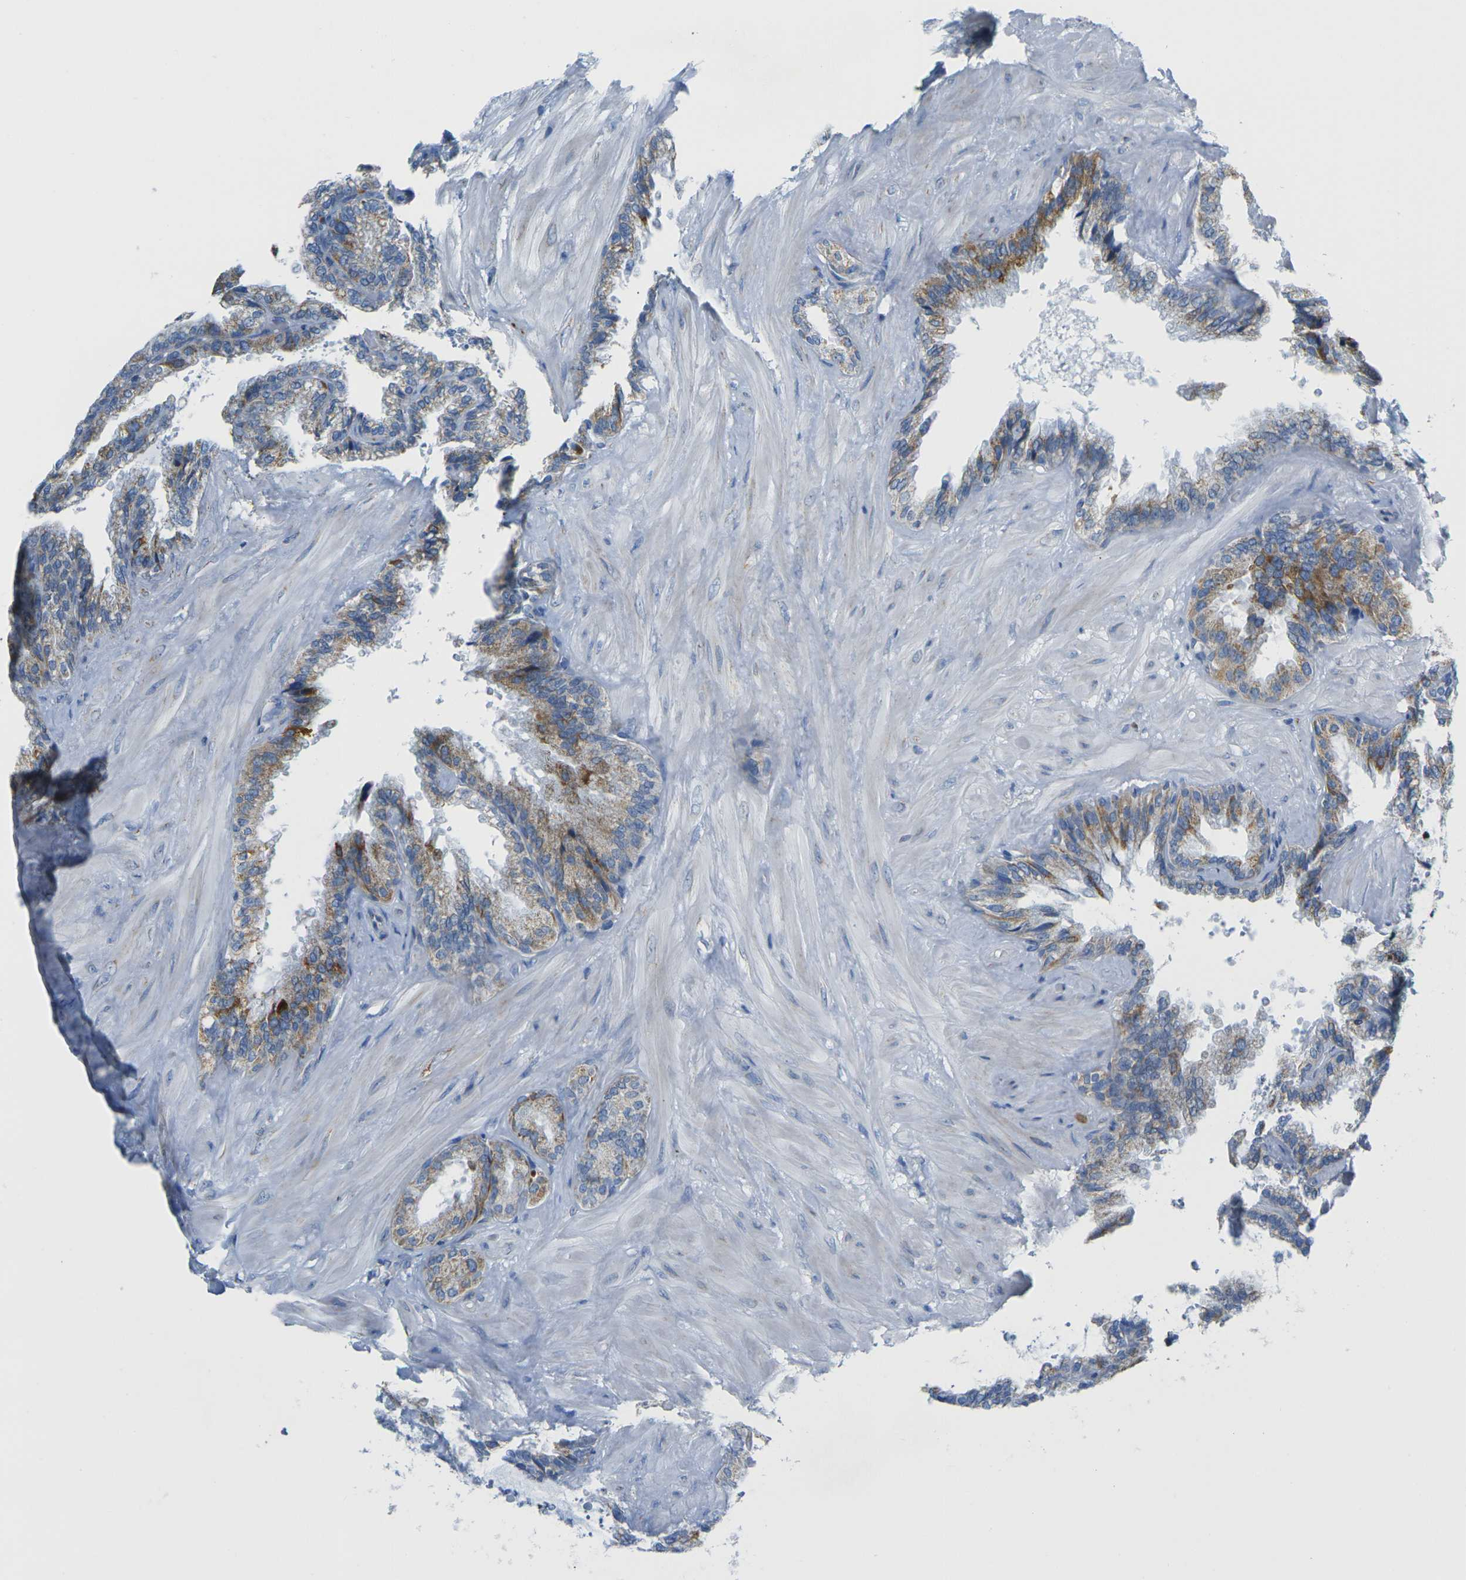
{"staining": {"intensity": "moderate", "quantity": ">75%", "location": "cytoplasmic/membranous"}, "tissue": "seminal vesicle", "cell_type": "Glandular cells", "image_type": "normal", "snomed": [{"axis": "morphology", "description": "Normal tissue, NOS"}, {"axis": "topography", "description": "Seminal veicle"}], "caption": "Approximately >75% of glandular cells in normal seminal vesicle exhibit moderate cytoplasmic/membranous protein staining as visualized by brown immunohistochemical staining.", "gene": "TMEM204", "patient": {"sex": "male", "age": 46}}